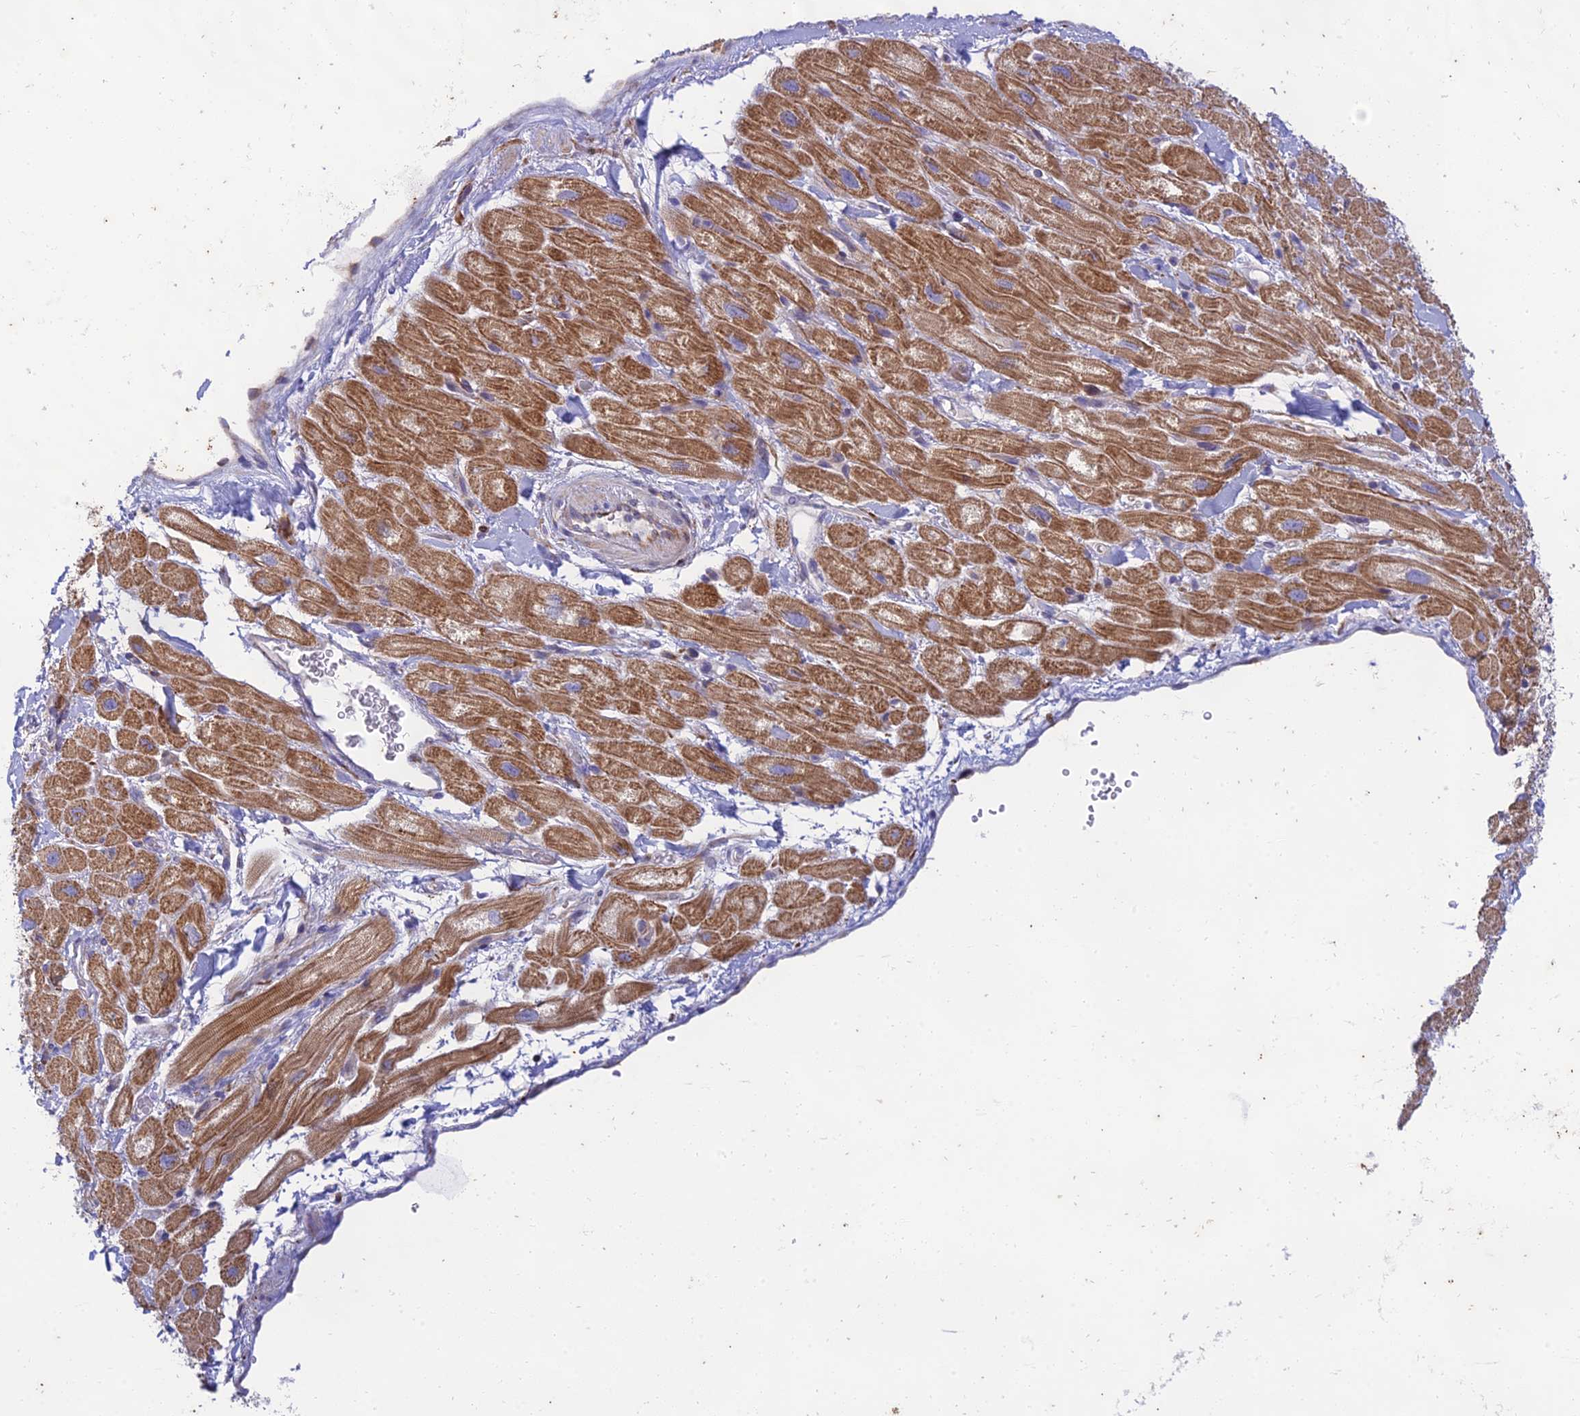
{"staining": {"intensity": "moderate", "quantity": ">75%", "location": "cytoplasmic/membranous"}, "tissue": "heart muscle", "cell_type": "Cardiomyocytes", "image_type": "normal", "snomed": [{"axis": "morphology", "description": "Normal tissue, NOS"}, {"axis": "topography", "description": "Heart"}], "caption": "High-magnification brightfield microscopy of unremarkable heart muscle stained with DAB (3,3'-diaminobenzidine) (brown) and counterstained with hematoxylin (blue). cardiomyocytes exhibit moderate cytoplasmic/membranous expression is seen in approximately>75% of cells.", "gene": "PTCD2", "patient": {"sex": "male", "age": 65}}